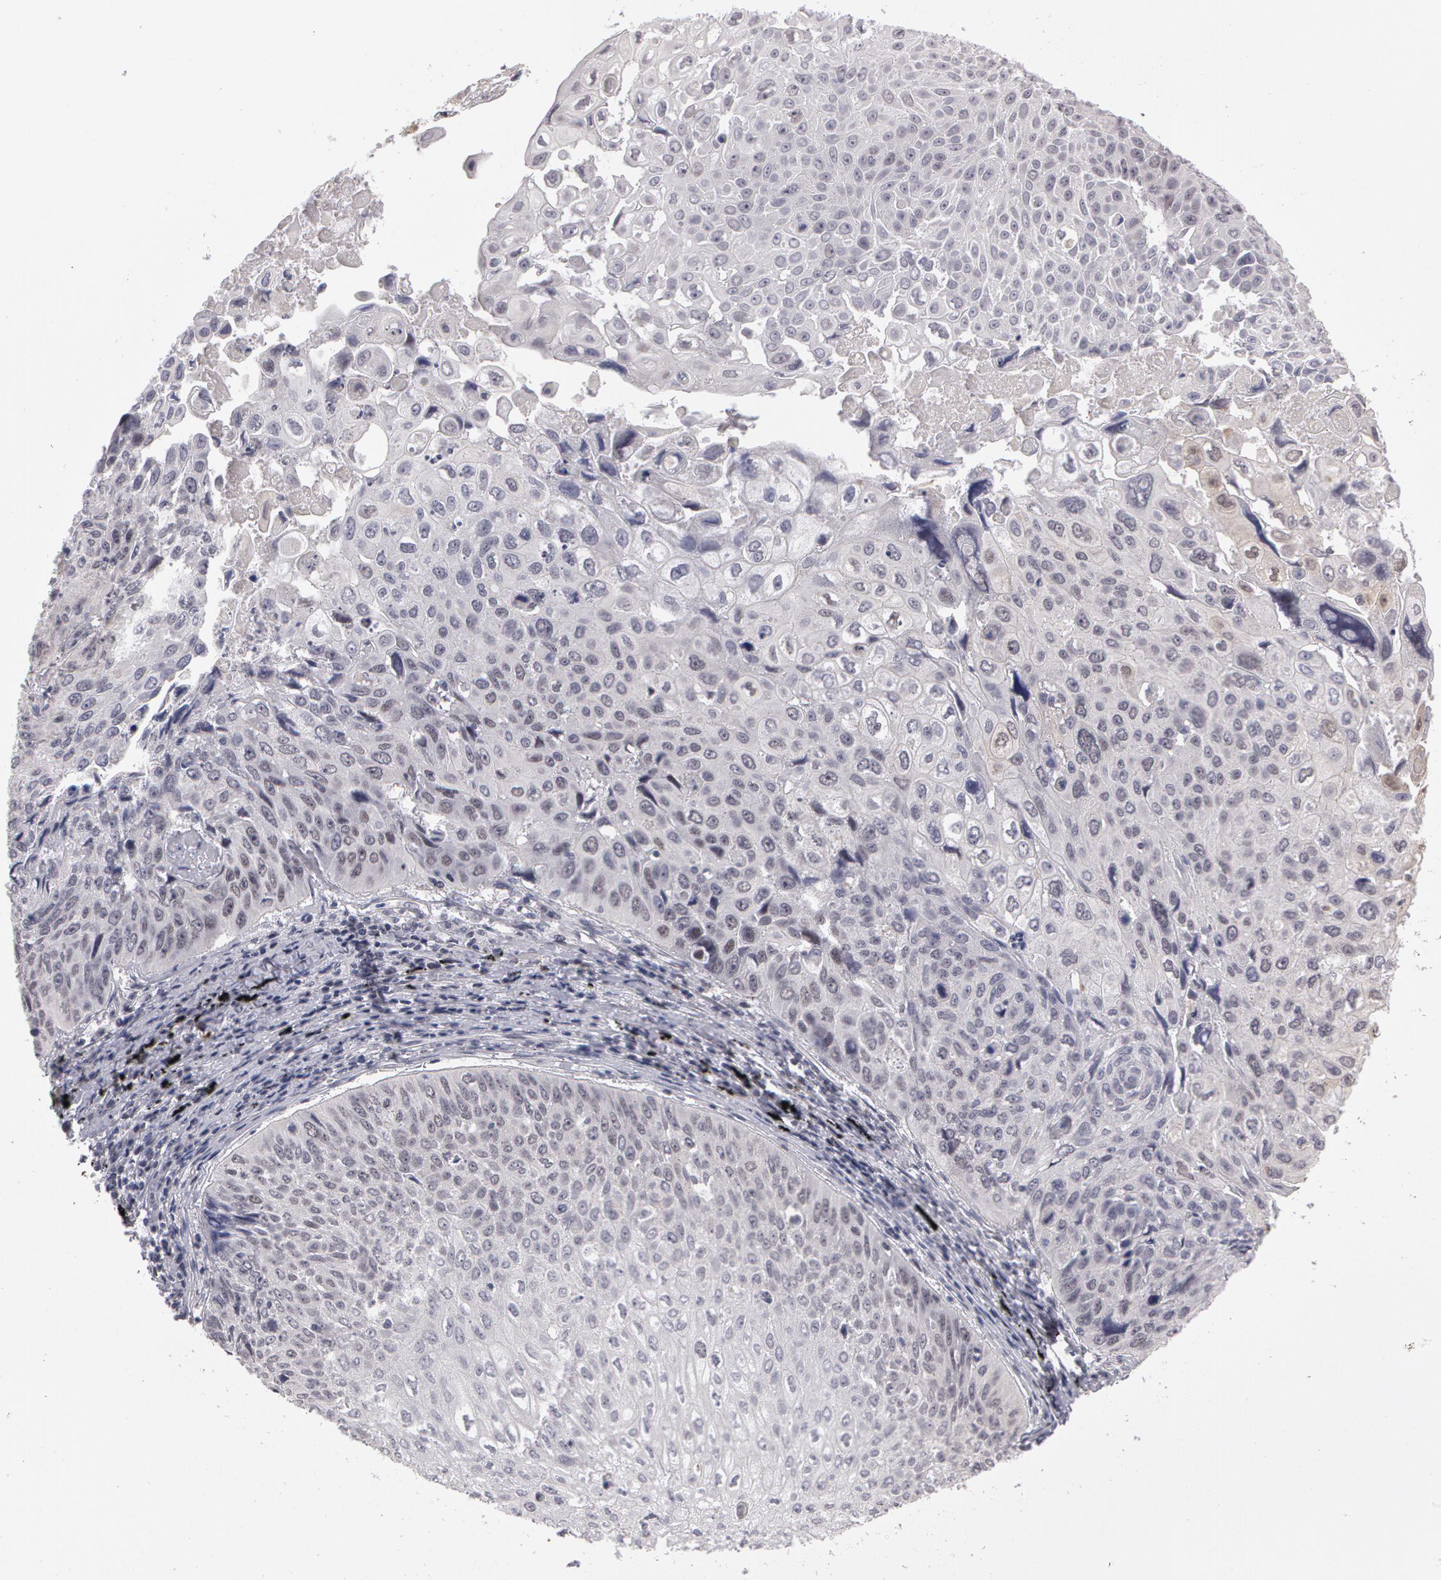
{"staining": {"intensity": "negative", "quantity": "none", "location": "none"}, "tissue": "lung cancer", "cell_type": "Tumor cells", "image_type": "cancer", "snomed": [{"axis": "morphology", "description": "Adenocarcinoma, NOS"}, {"axis": "topography", "description": "Lung"}], "caption": "Protein analysis of lung cancer (adenocarcinoma) exhibits no significant expression in tumor cells.", "gene": "PRICKLE1", "patient": {"sex": "male", "age": 60}}